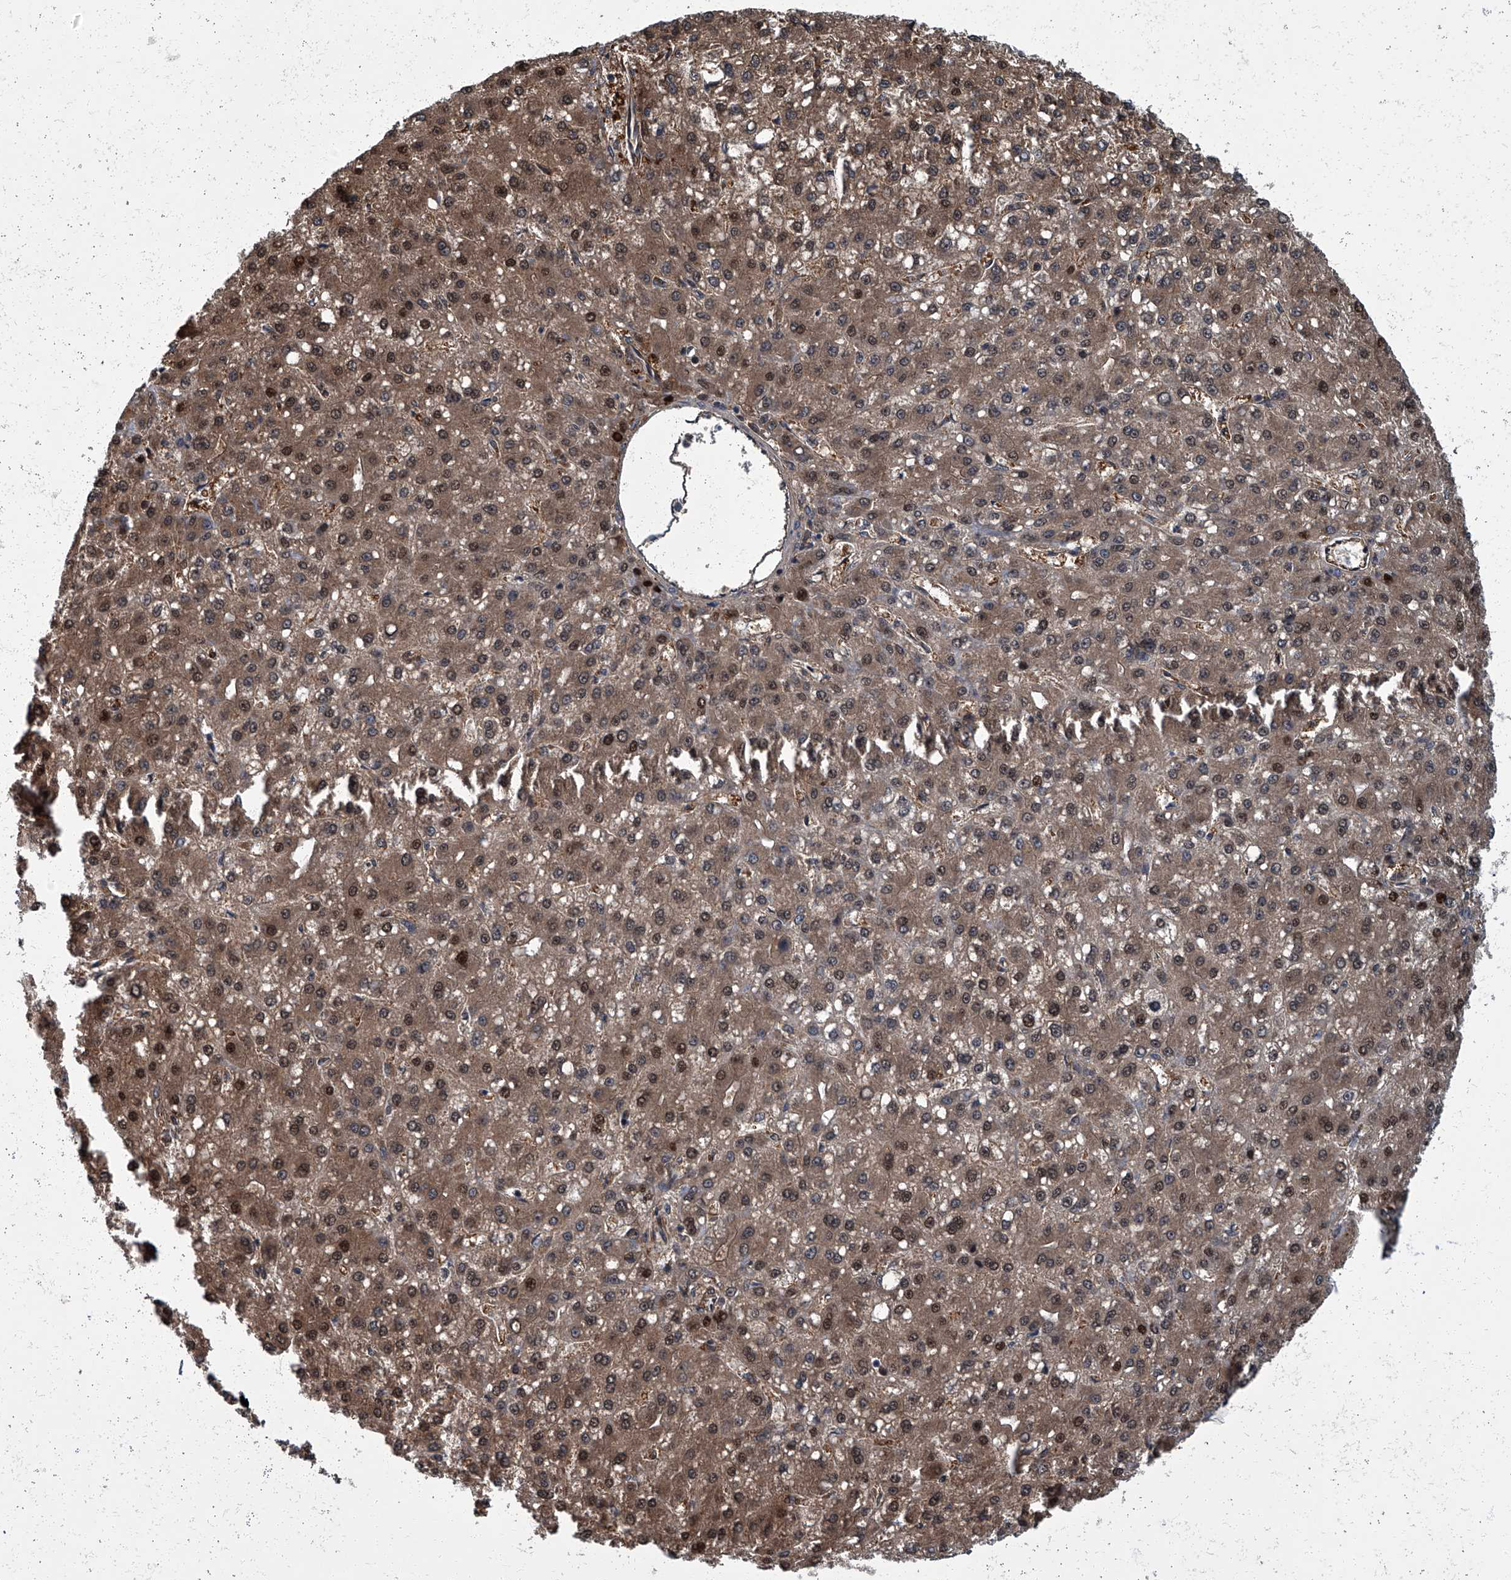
{"staining": {"intensity": "moderate", "quantity": ">75%", "location": "cytoplasmic/membranous,nuclear"}, "tissue": "liver cancer", "cell_type": "Tumor cells", "image_type": "cancer", "snomed": [{"axis": "morphology", "description": "Carcinoma, Hepatocellular, NOS"}, {"axis": "topography", "description": "Liver"}], "caption": "Protein expression analysis of liver hepatocellular carcinoma reveals moderate cytoplasmic/membranous and nuclear staining in about >75% of tumor cells.", "gene": "ZNF274", "patient": {"sex": "male", "age": 67}}